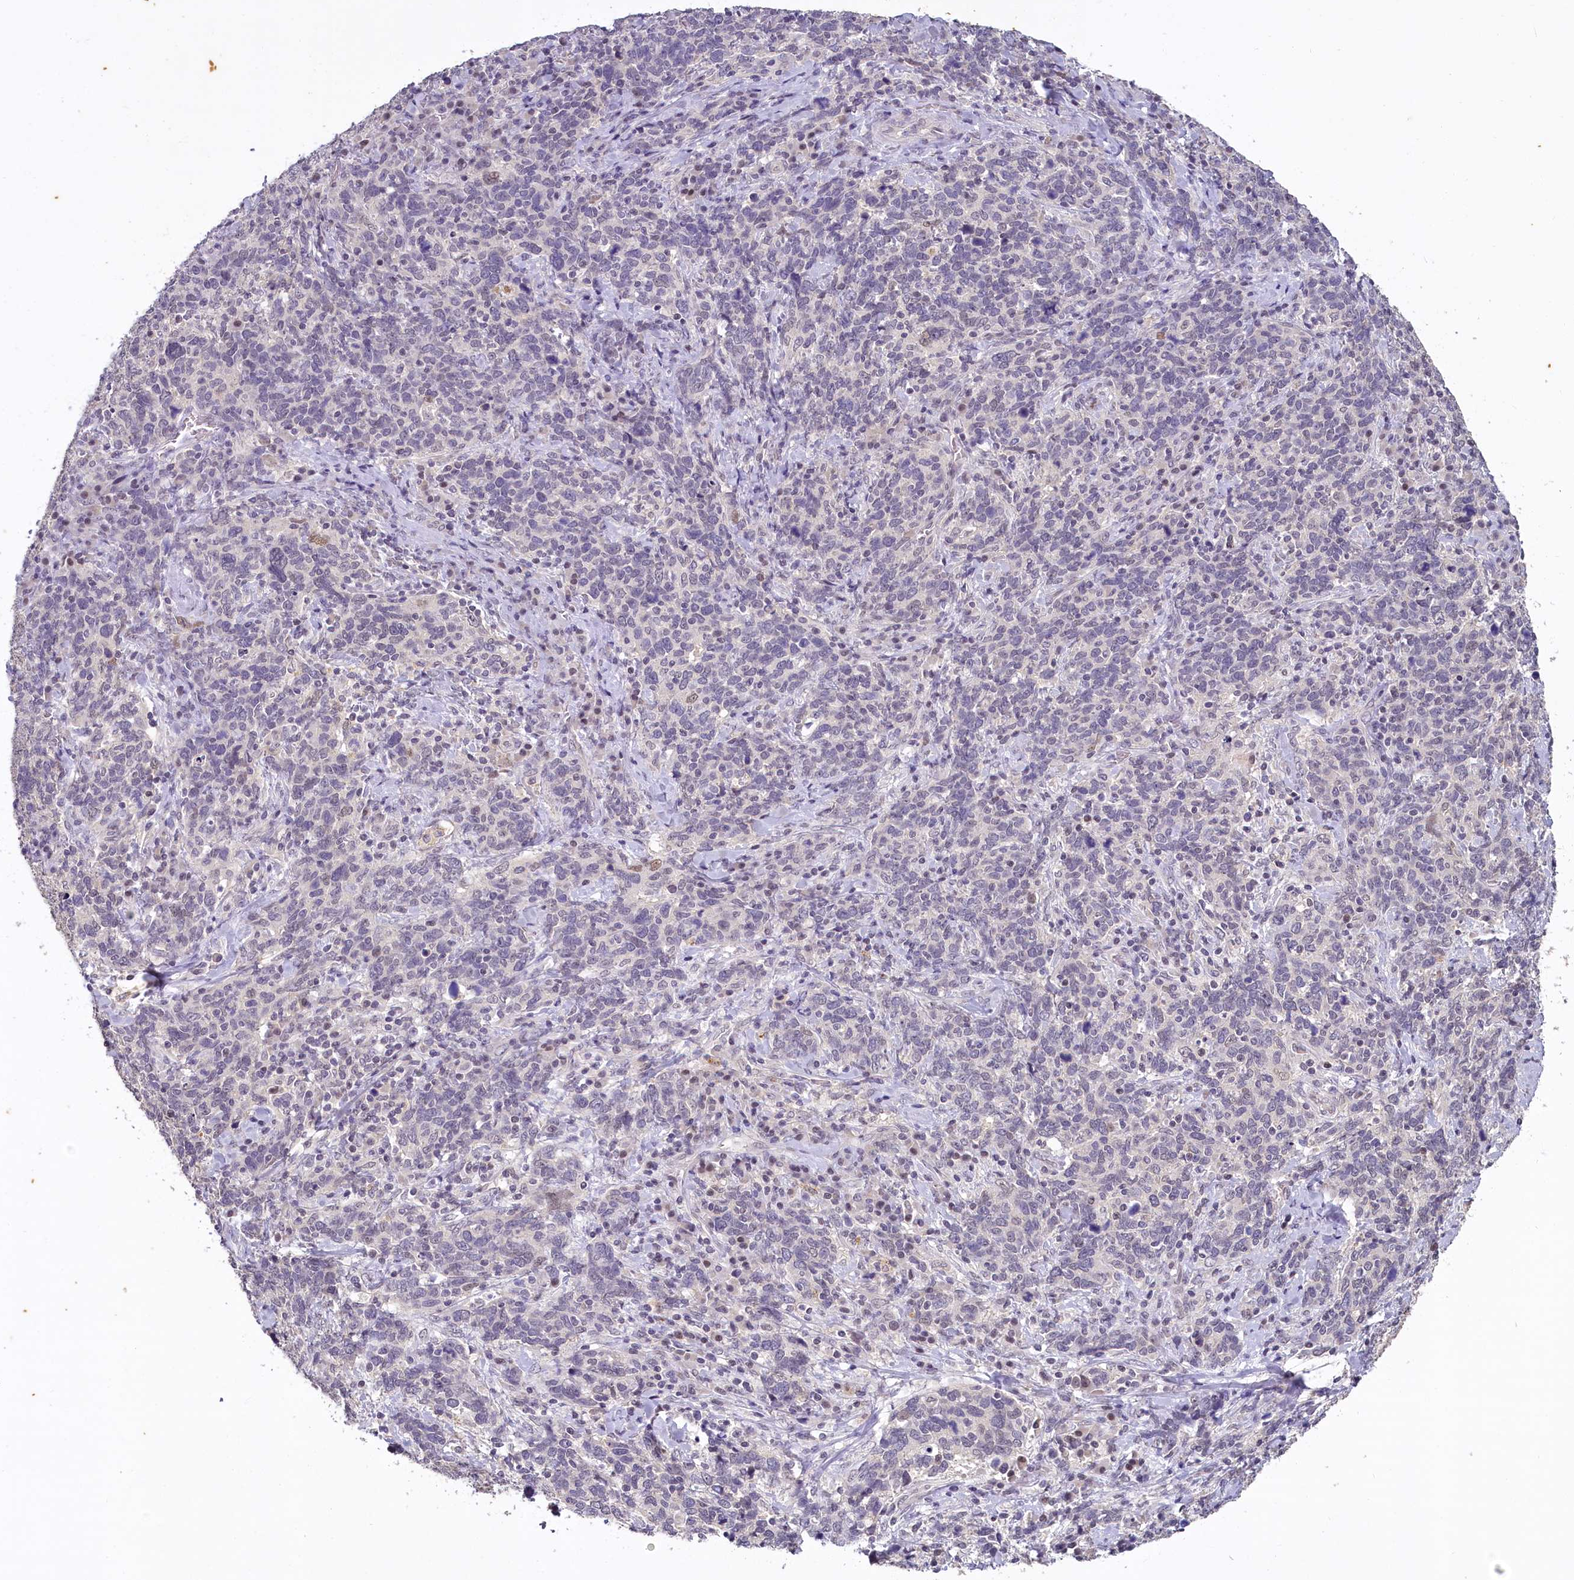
{"staining": {"intensity": "weak", "quantity": "<25%", "location": "nuclear"}, "tissue": "cervical cancer", "cell_type": "Tumor cells", "image_type": "cancer", "snomed": [{"axis": "morphology", "description": "Squamous cell carcinoma, NOS"}, {"axis": "topography", "description": "Cervix"}], "caption": "An immunohistochemistry micrograph of cervical squamous cell carcinoma is shown. There is no staining in tumor cells of cervical squamous cell carcinoma.", "gene": "MUCL1", "patient": {"sex": "female", "age": 41}}